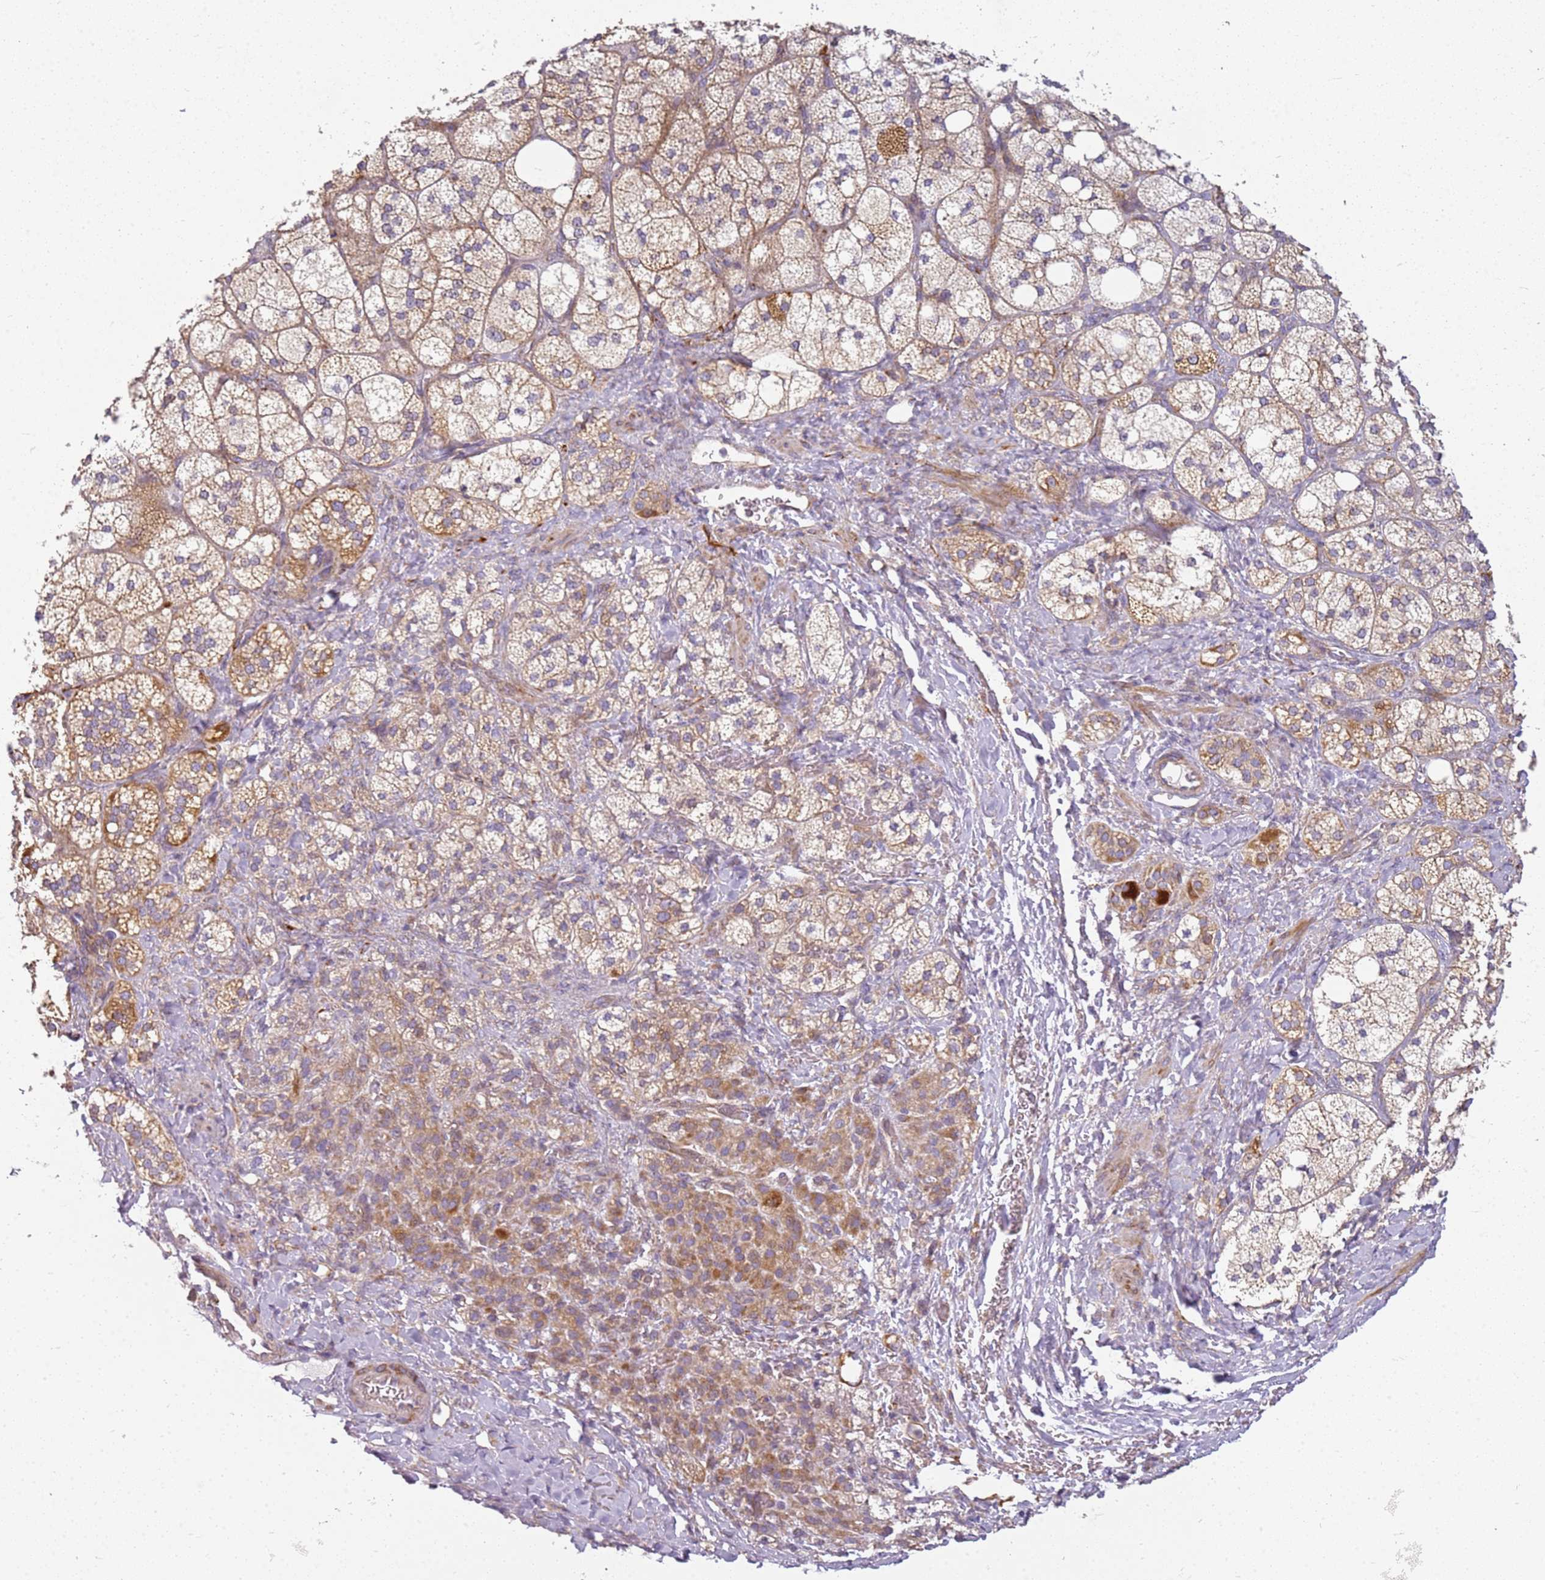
{"staining": {"intensity": "moderate", "quantity": "25%-75%", "location": "cytoplasmic/membranous"}, "tissue": "adrenal gland", "cell_type": "Glandular cells", "image_type": "normal", "snomed": [{"axis": "morphology", "description": "Normal tissue, NOS"}, {"axis": "topography", "description": "Adrenal gland"}], "caption": "IHC (DAB) staining of unremarkable adrenal gland shows moderate cytoplasmic/membranous protein staining in approximately 25%-75% of glandular cells. The staining is performed using DAB (3,3'-diaminobenzidine) brown chromogen to label protein expression. The nuclei are counter-stained blue using hematoxylin.", "gene": "TMEM200C", "patient": {"sex": "male", "age": 61}}